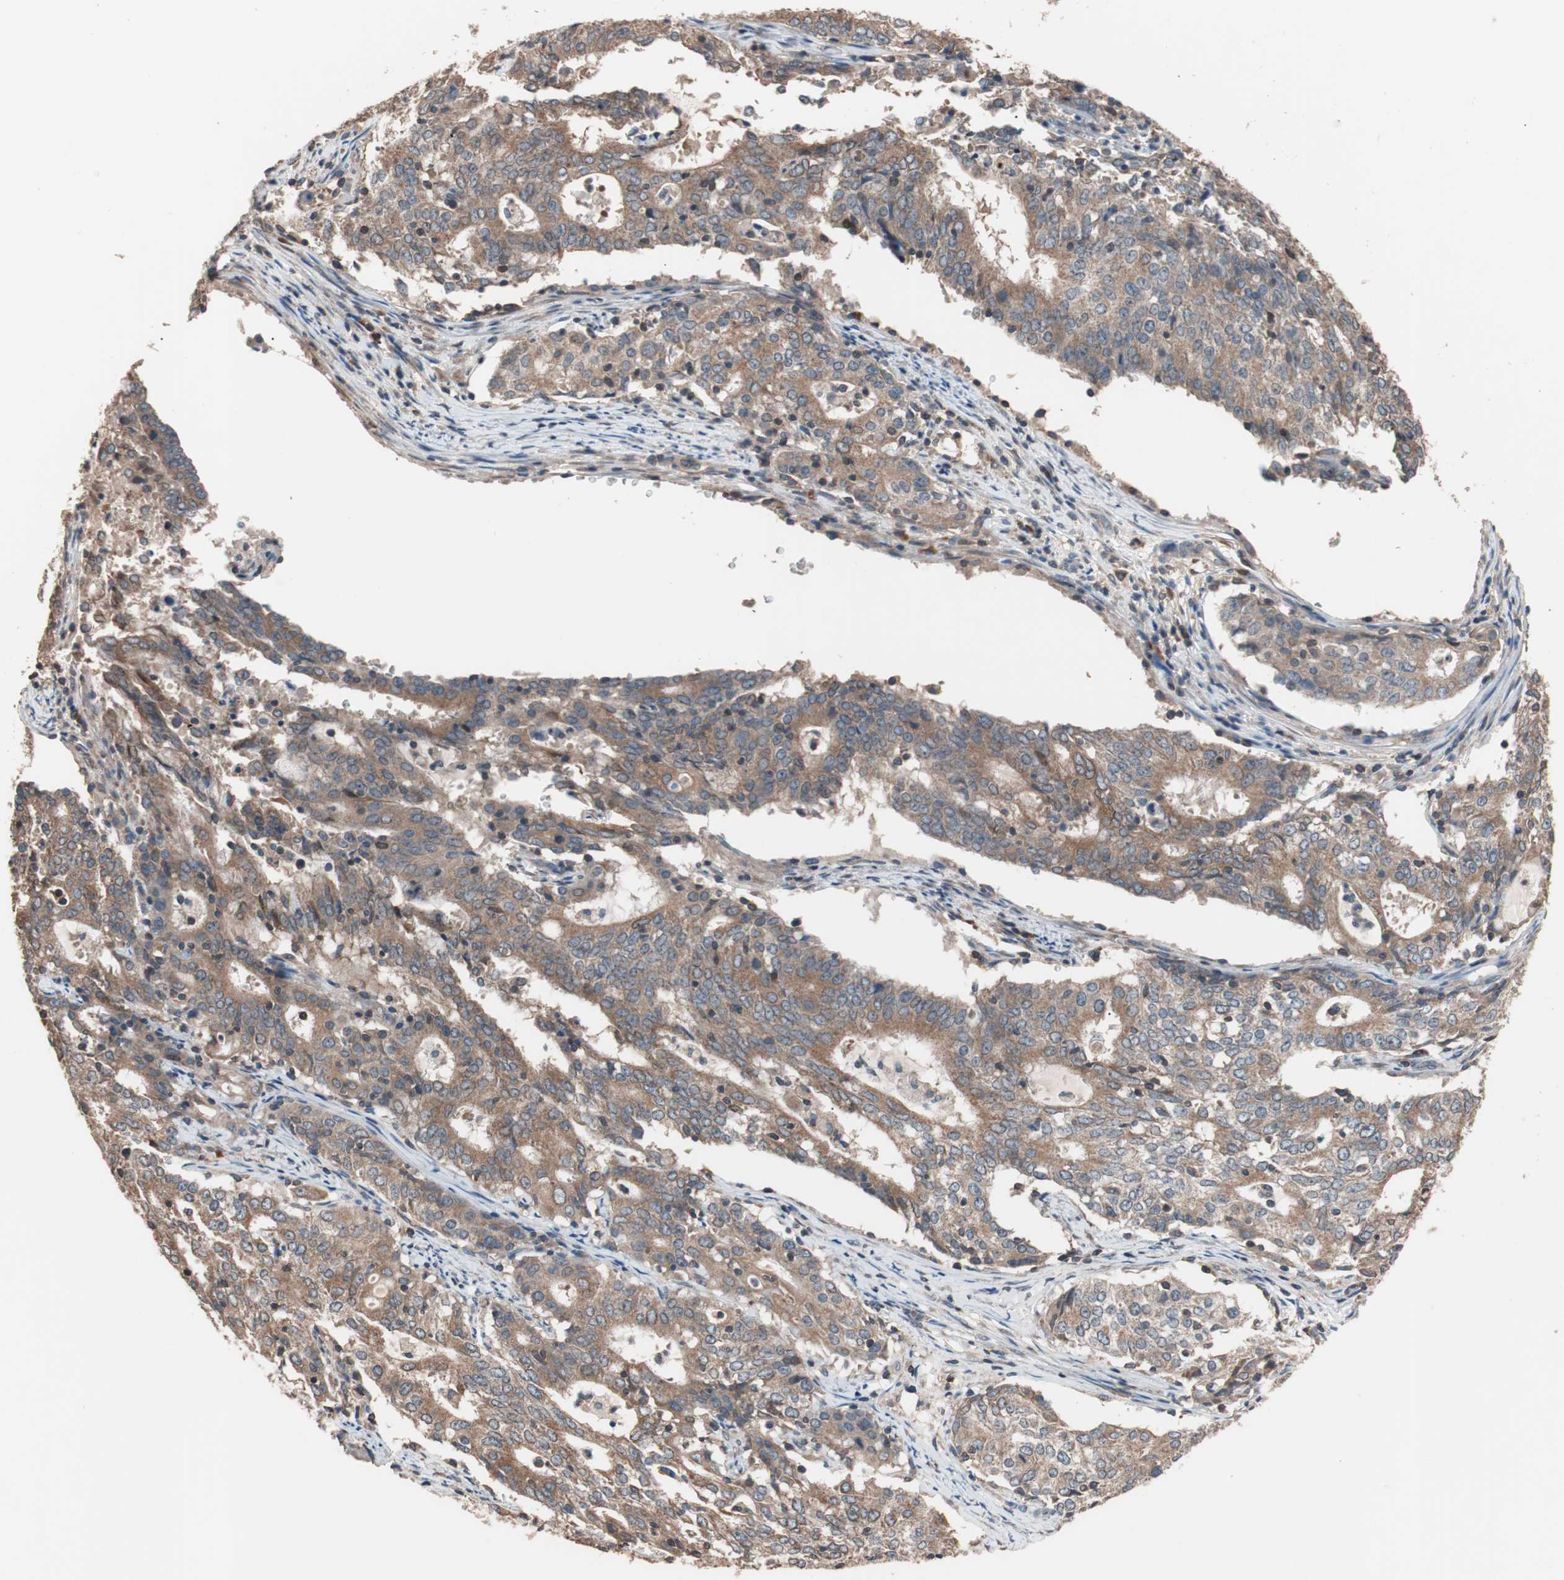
{"staining": {"intensity": "moderate", "quantity": ">75%", "location": "cytoplasmic/membranous"}, "tissue": "cervical cancer", "cell_type": "Tumor cells", "image_type": "cancer", "snomed": [{"axis": "morphology", "description": "Adenocarcinoma, NOS"}, {"axis": "topography", "description": "Cervix"}], "caption": "The immunohistochemical stain highlights moderate cytoplasmic/membranous positivity in tumor cells of cervical adenocarcinoma tissue. The staining was performed using DAB, with brown indicating positive protein expression. Nuclei are stained blue with hematoxylin.", "gene": "GLYCTK", "patient": {"sex": "female", "age": 44}}